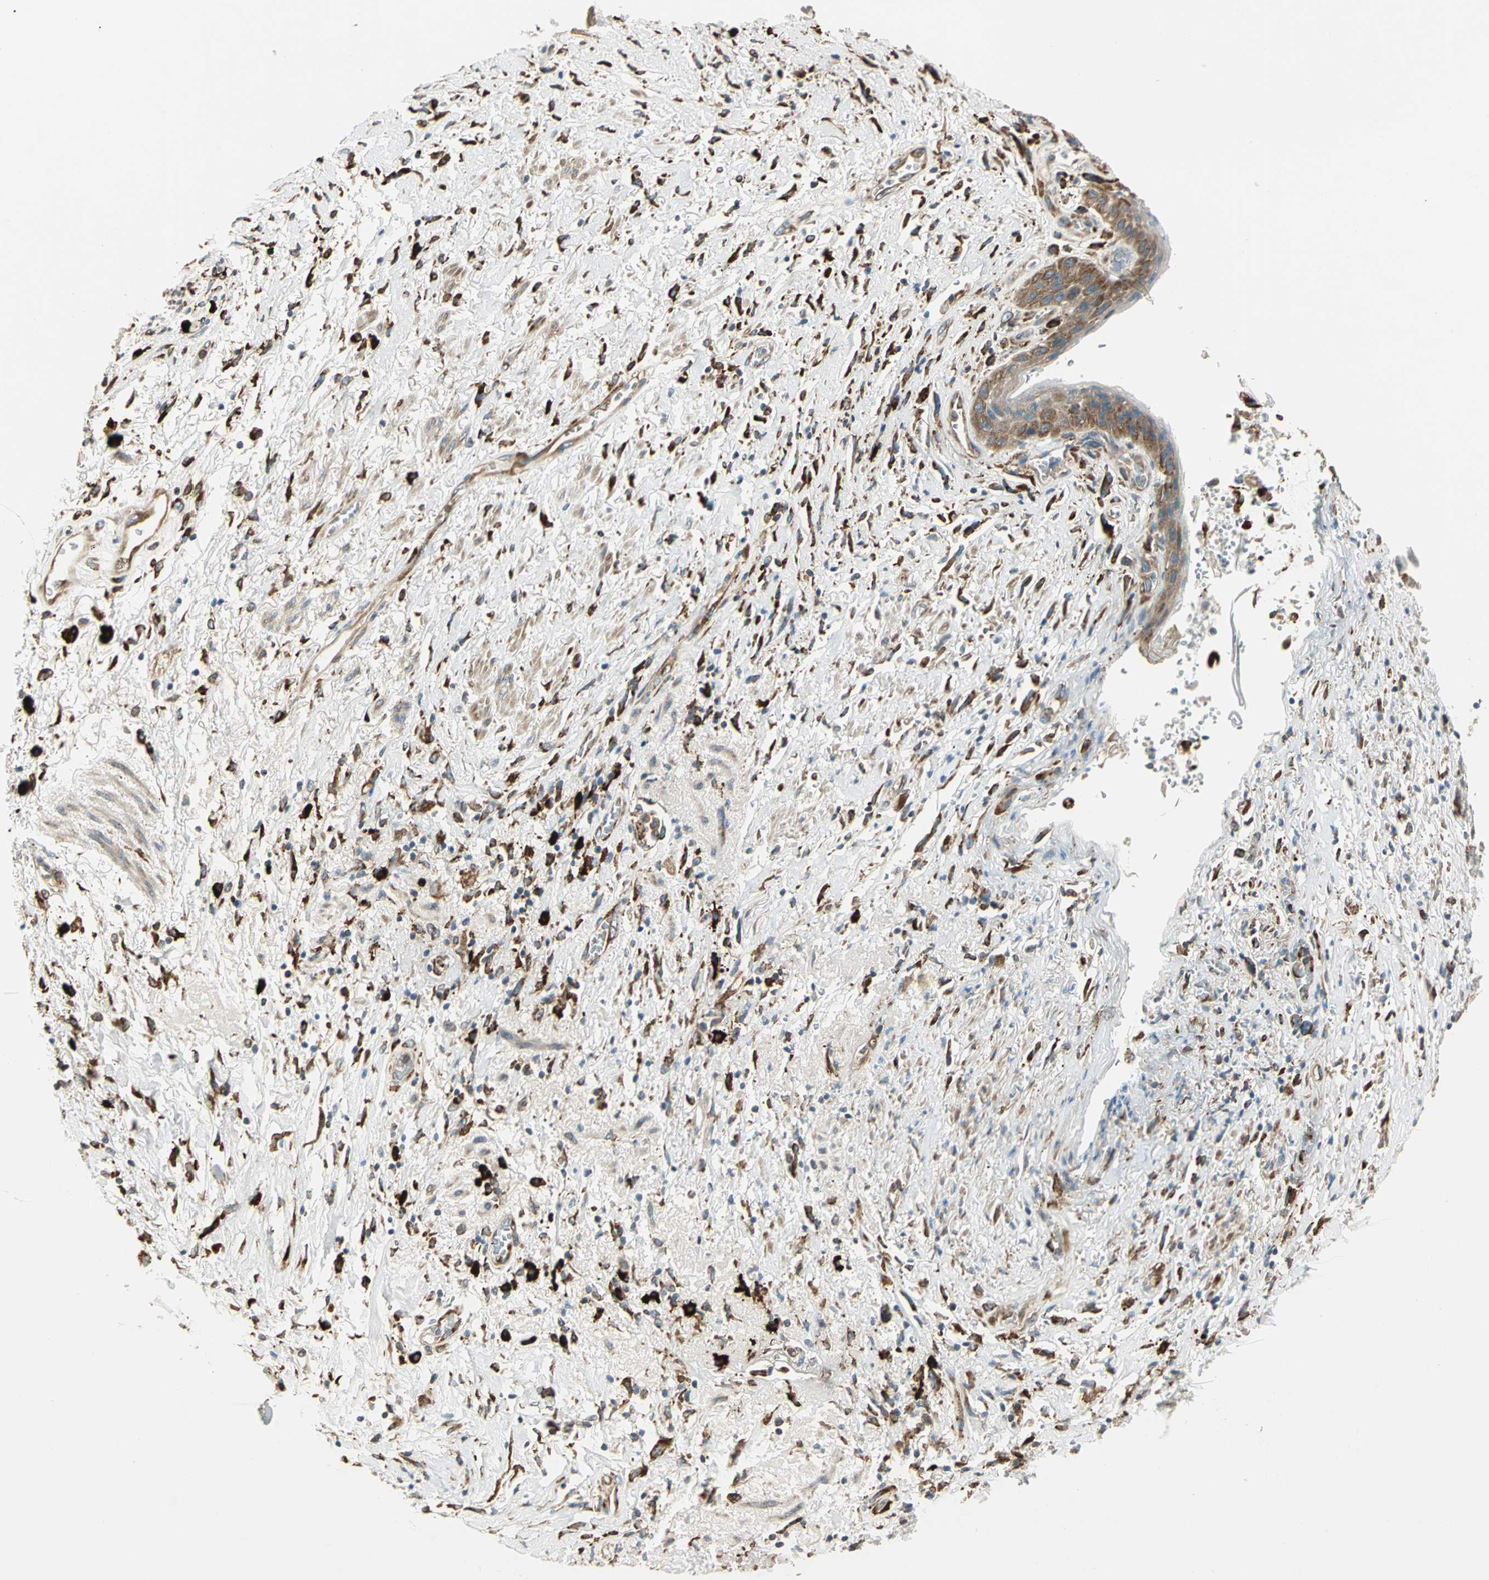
{"staining": {"intensity": "weak", "quantity": ">75%", "location": "cytoplasmic/membranous"}, "tissue": "skin", "cell_type": "Epidermal cells", "image_type": "normal", "snomed": [{"axis": "morphology", "description": "Normal tissue, NOS"}, {"axis": "topography", "description": "Anal"}], "caption": "This image displays IHC staining of normal skin, with low weak cytoplasmic/membranous positivity in approximately >75% of epidermal cells.", "gene": "PDIA4", "patient": {"sex": "female", "age": 46}}